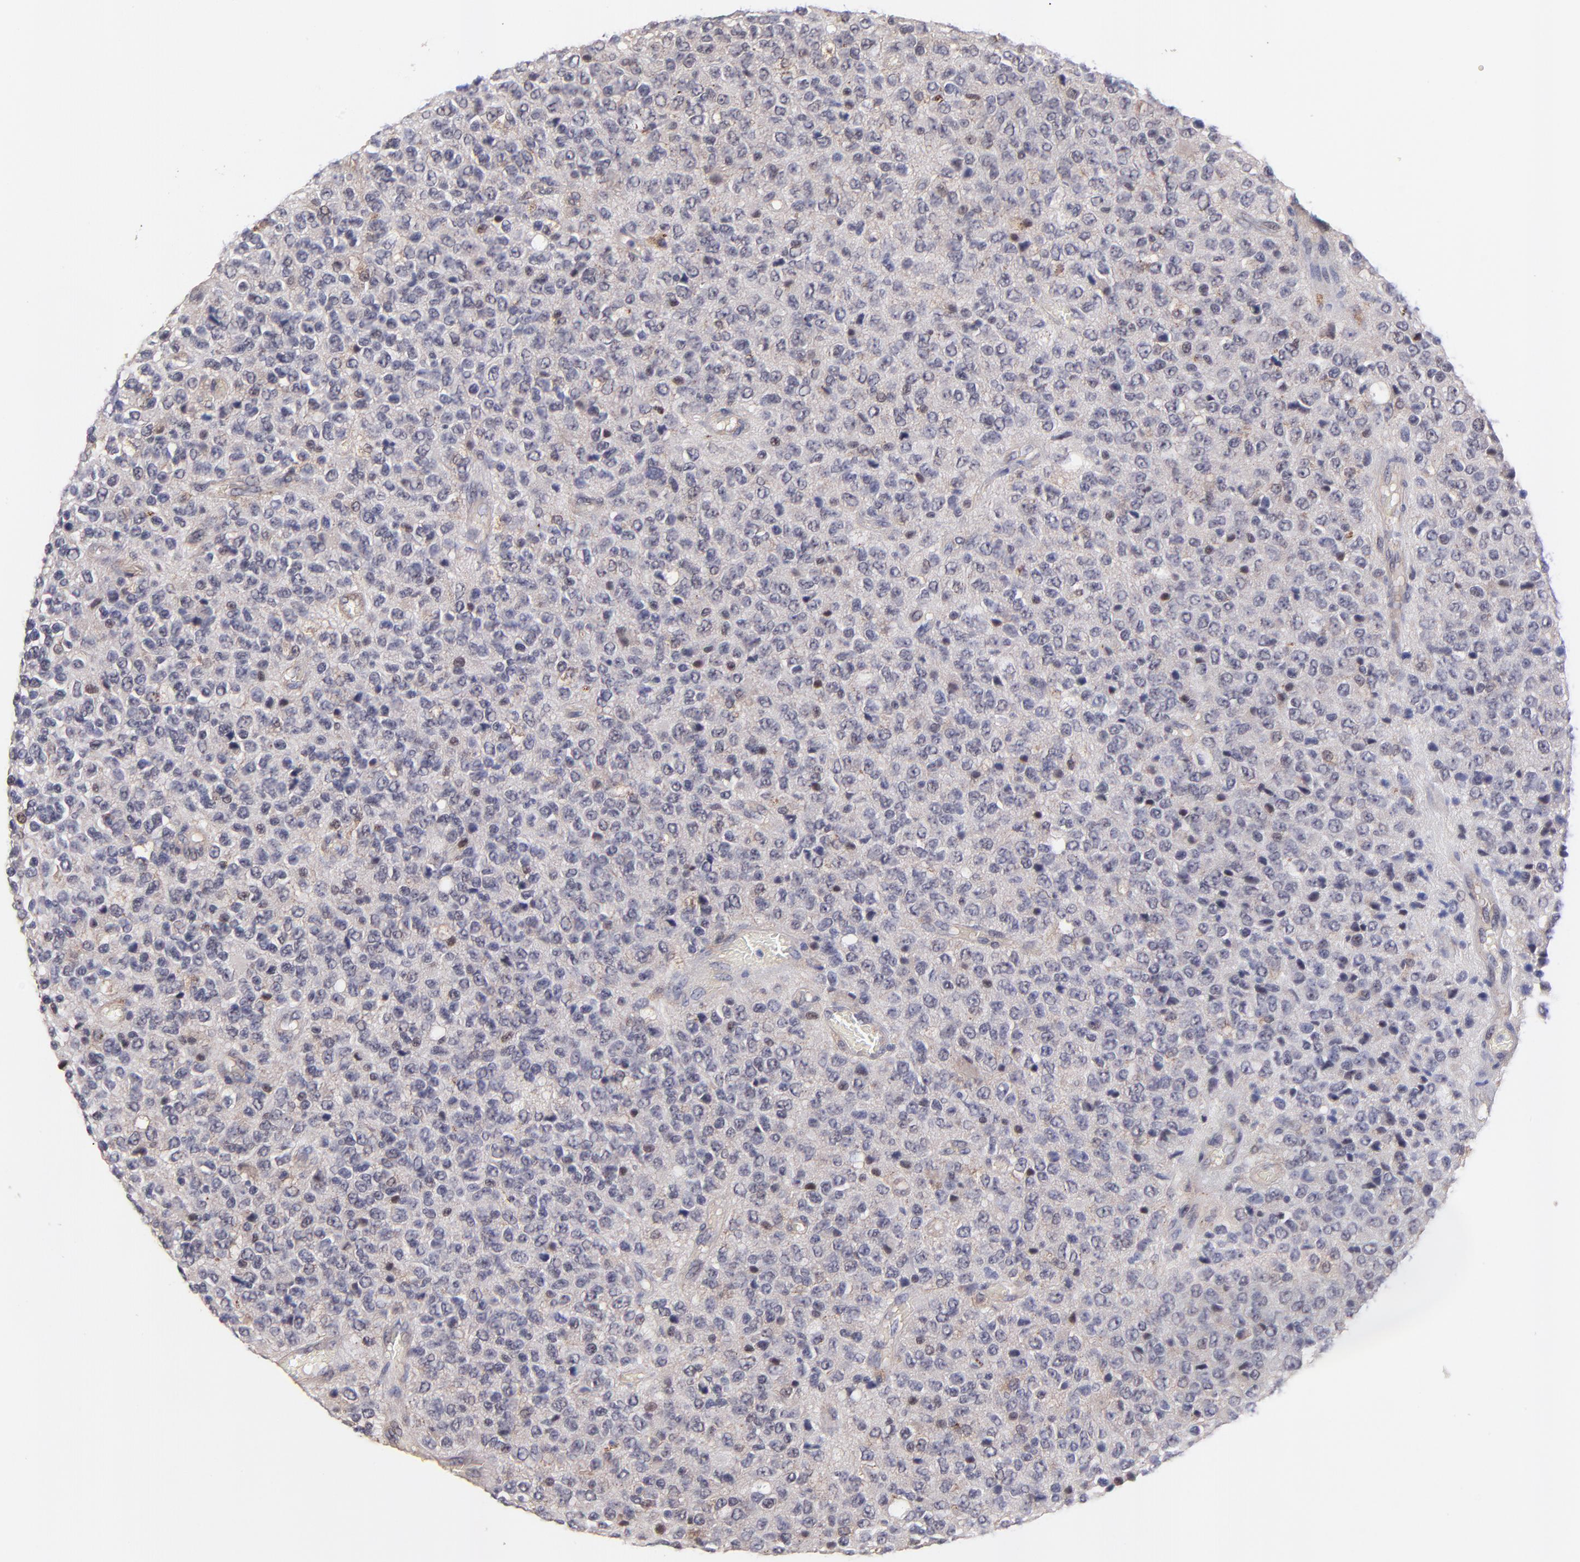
{"staining": {"intensity": "negative", "quantity": "none", "location": "none"}, "tissue": "glioma", "cell_type": "Tumor cells", "image_type": "cancer", "snomed": [{"axis": "morphology", "description": "Glioma, malignant, High grade"}, {"axis": "topography", "description": "pancreas cauda"}], "caption": "This is an immunohistochemistry (IHC) image of glioma. There is no staining in tumor cells.", "gene": "ZNF747", "patient": {"sex": "male", "age": 60}}